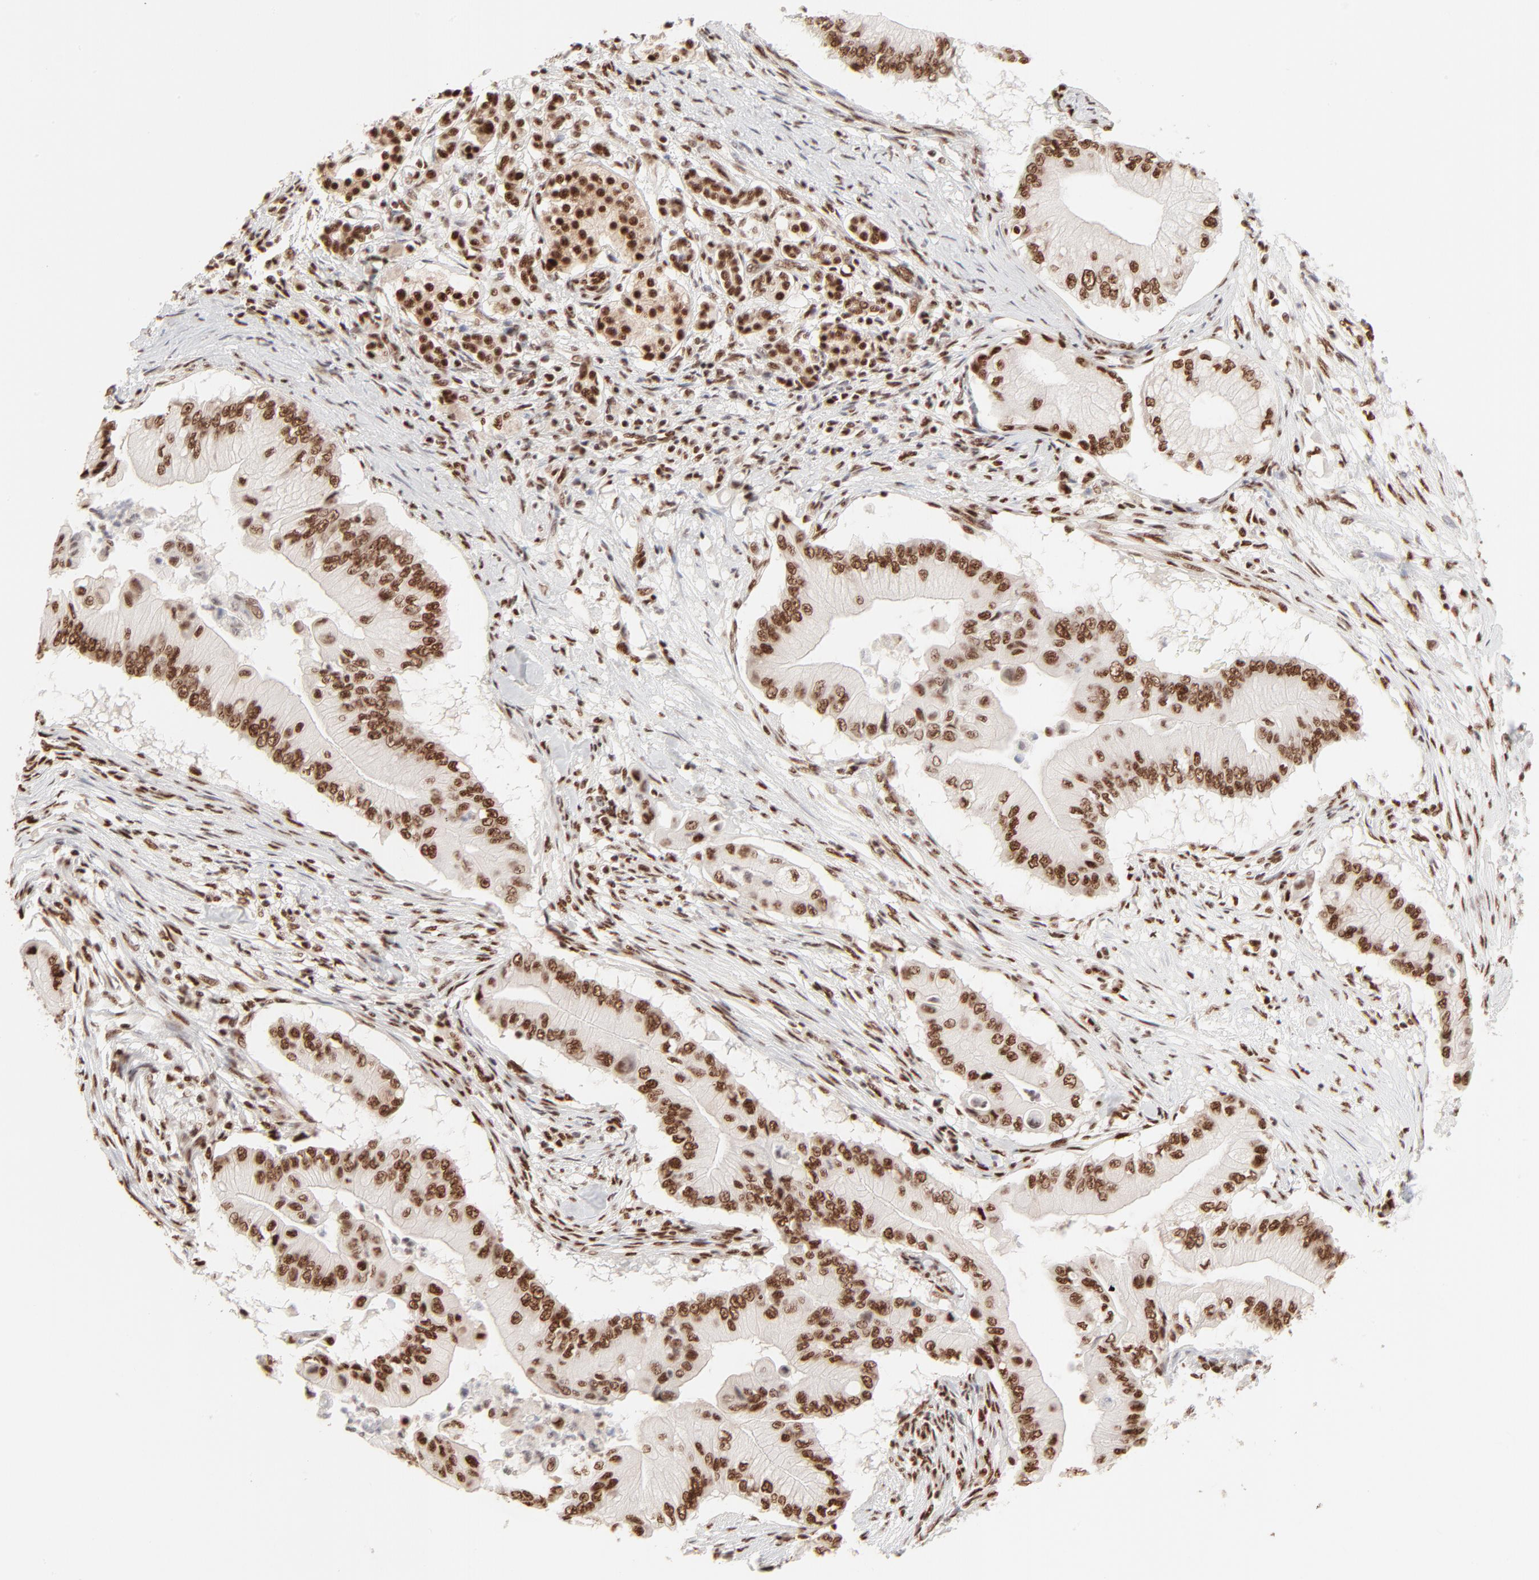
{"staining": {"intensity": "strong", "quantity": ">75%", "location": "nuclear"}, "tissue": "pancreatic cancer", "cell_type": "Tumor cells", "image_type": "cancer", "snomed": [{"axis": "morphology", "description": "Adenocarcinoma, NOS"}, {"axis": "topography", "description": "Pancreas"}], "caption": "Brown immunohistochemical staining in human pancreatic cancer displays strong nuclear staining in about >75% of tumor cells.", "gene": "TARDBP", "patient": {"sex": "male", "age": 62}}